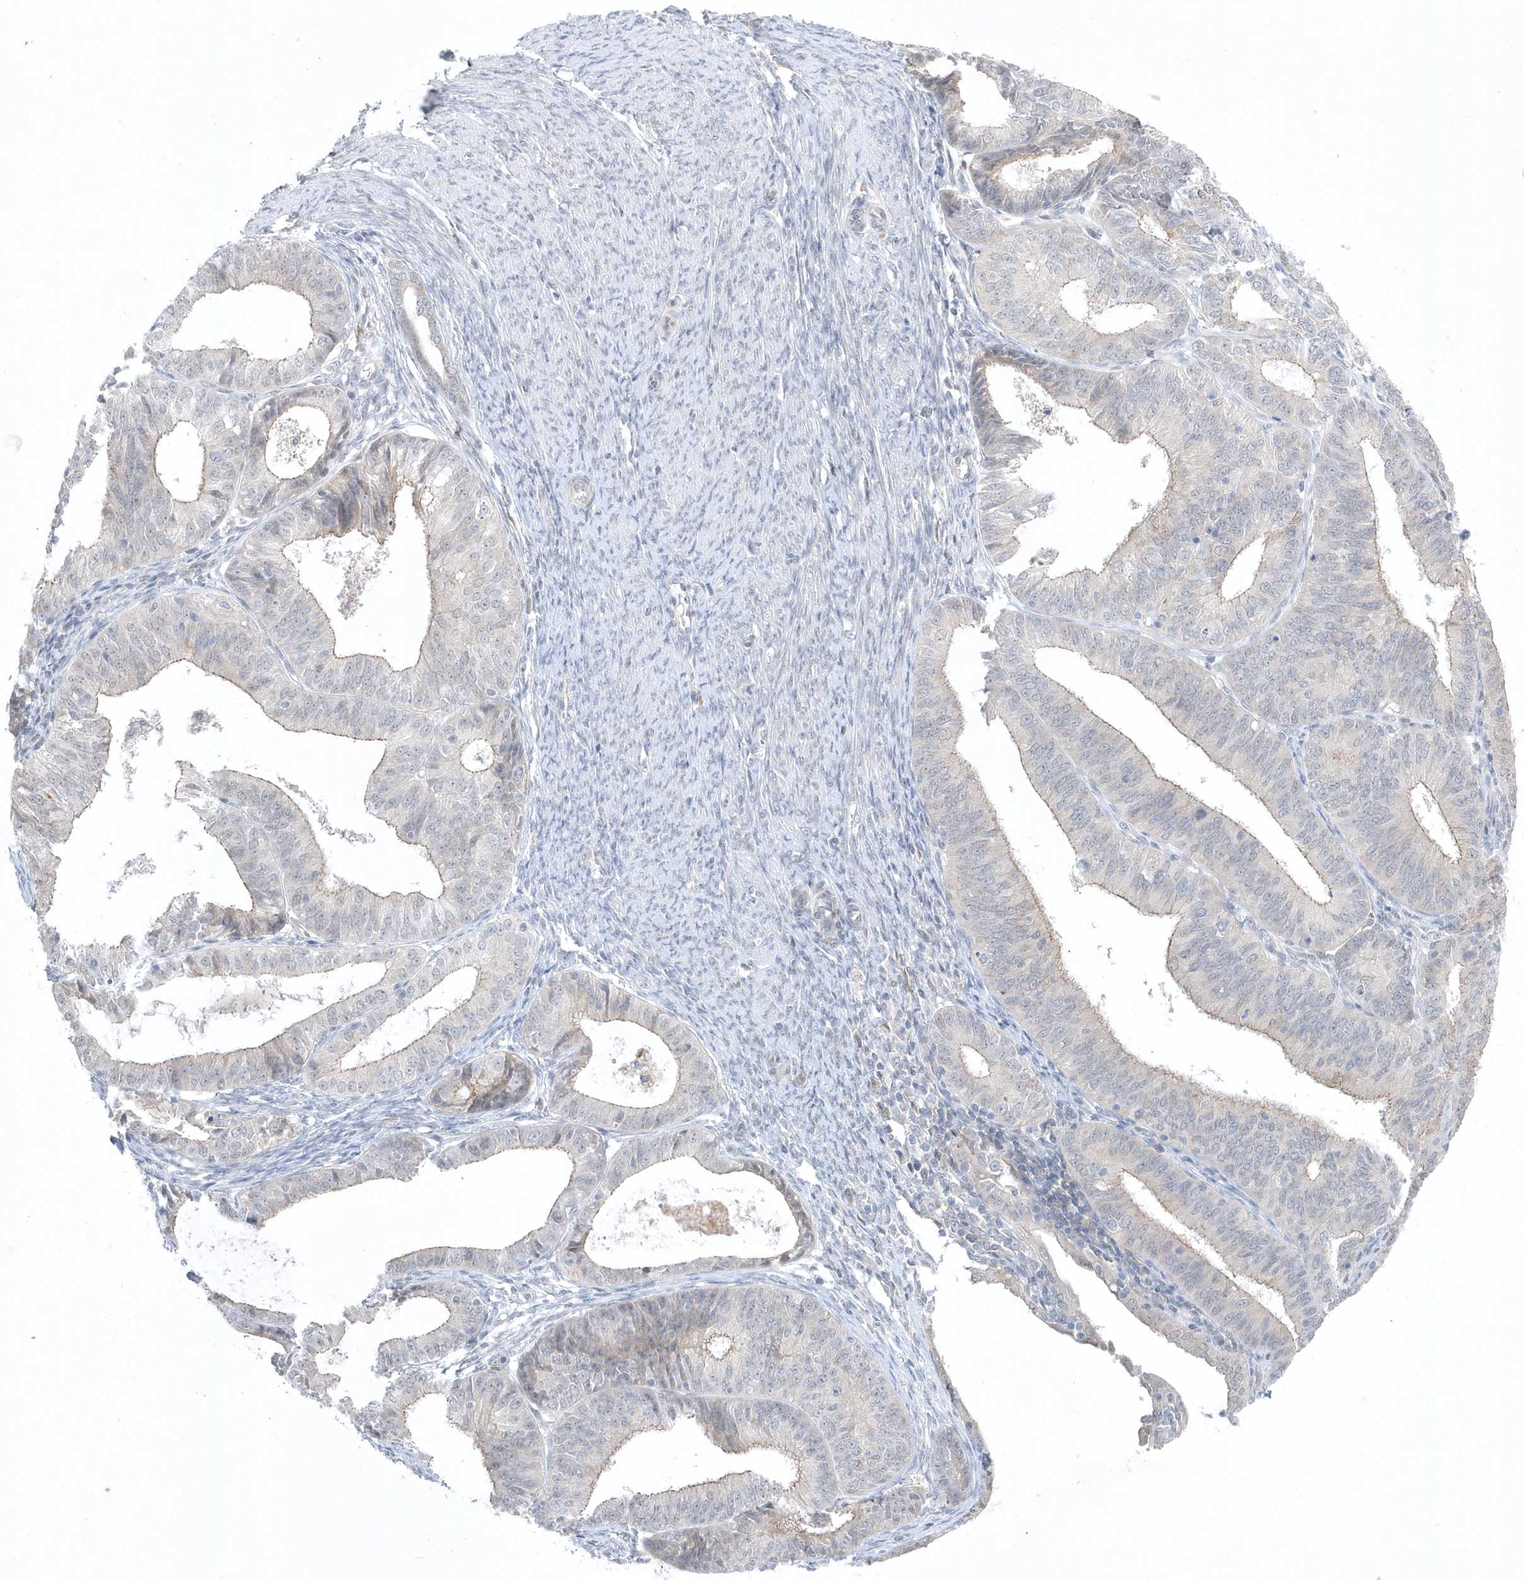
{"staining": {"intensity": "weak", "quantity": "<25%", "location": "cytoplasmic/membranous"}, "tissue": "endometrial cancer", "cell_type": "Tumor cells", "image_type": "cancer", "snomed": [{"axis": "morphology", "description": "Adenocarcinoma, NOS"}, {"axis": "topography", "description": "Endometrium"}], "caption": "Protein analysis of endometrial adenocarcinoma exhibits no significant staining in tumor cells.", "gene": "ZC3H12D", "patient": {"sex": "female", "age": 51}}